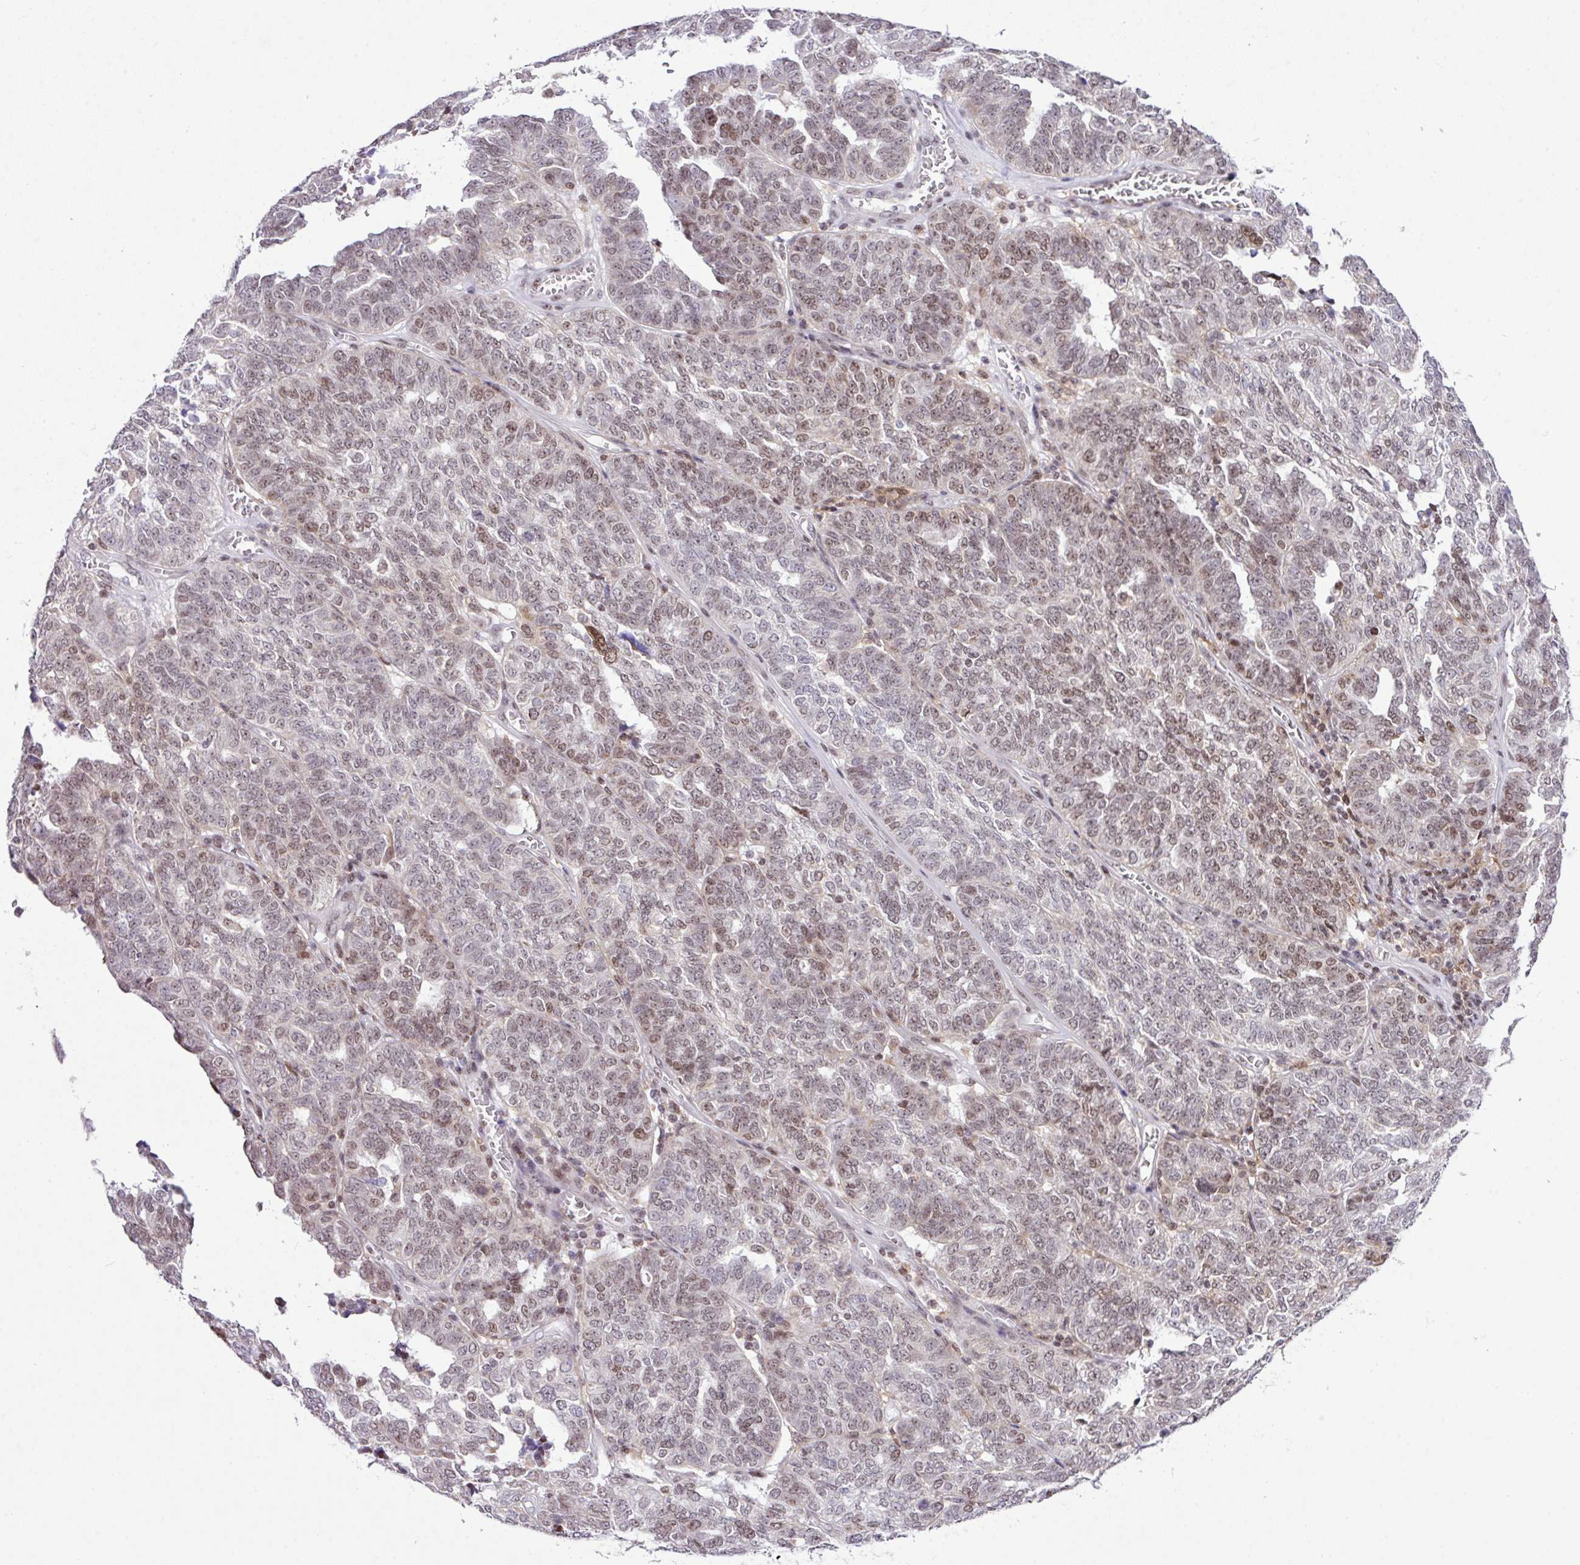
{"staining": {"intensity": "moderate", "quantity": "25%-75%", "location": "nuclear"}, "tissue": "ovarian cancer", "cell_type": "Tumor cells", "image_type": "cancer", "snomed": [{"axis": "morphology", "description": "Cystadenocarcinoma, serous, NOS"}, {"axis": "topography", "description": "Ovary"}], "caption": "Serous cystadenocarcinoma (ovarian) stained with DAB (3,3'-diaminobenzidine) immunohistochemistry displays medium levels of moderate nuclear expression in approximately 25%-75% of tumor cells.", "gene": "CCDC137", "patient": {"sex": "female", "age": 59}}